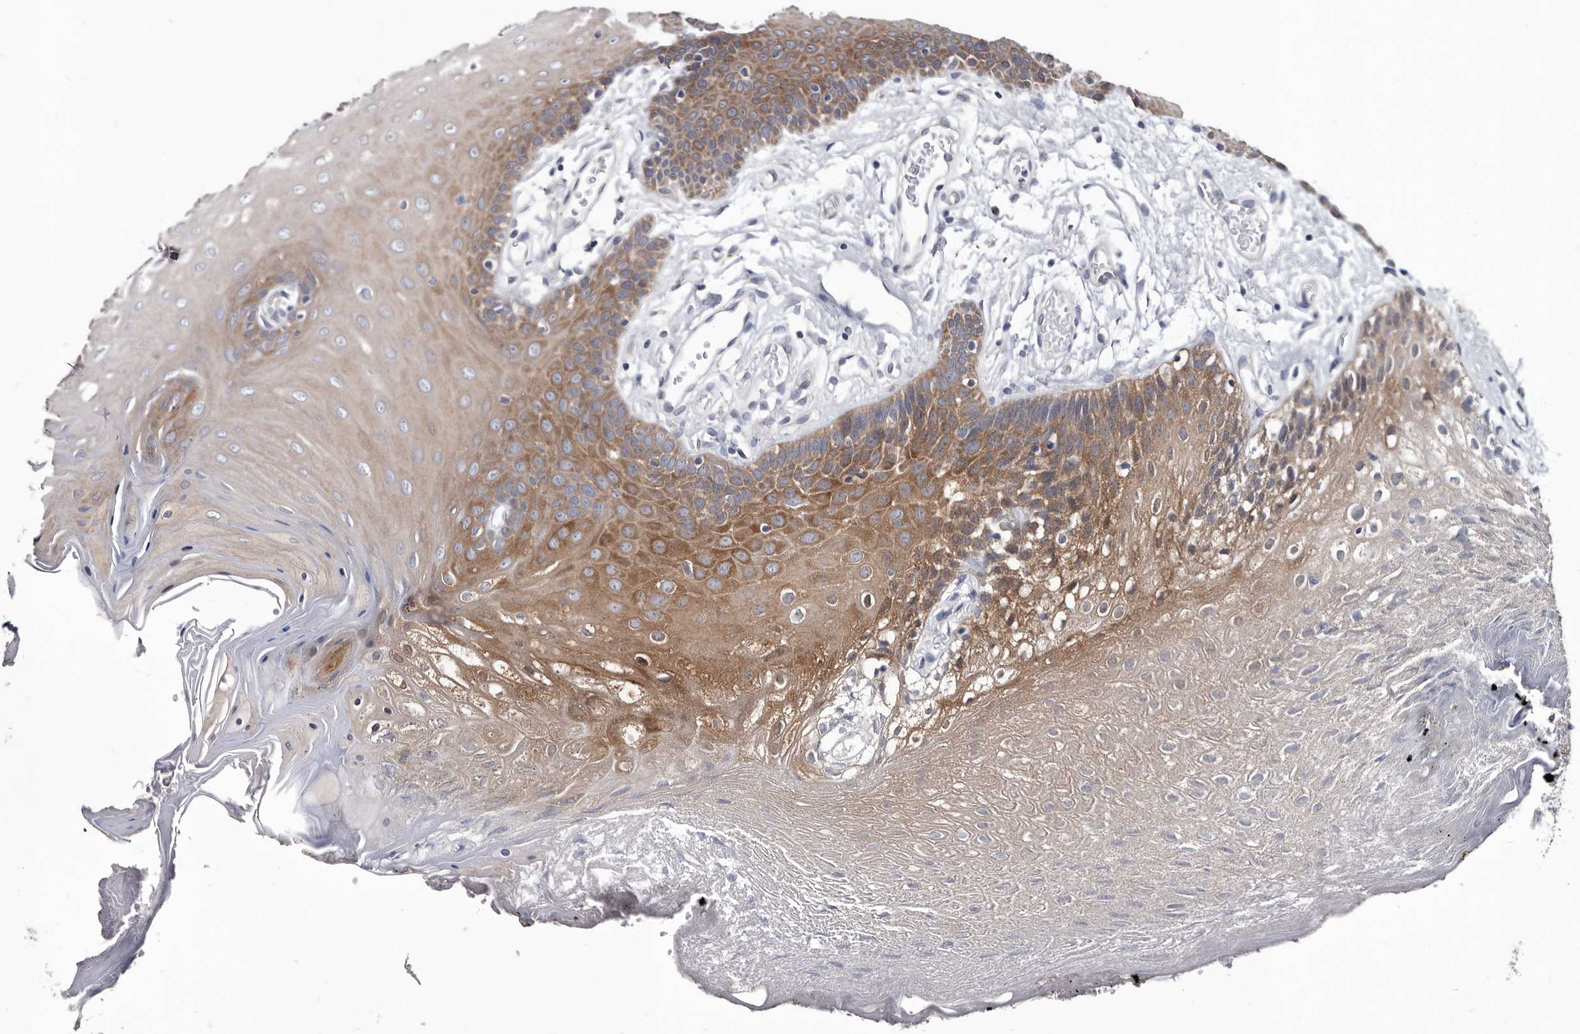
{"staining": {"intensity": "moderate", "quantity": "<25%", "location": "cytoplasmic/membranous"}, "tissue": "oral mucosa", "cell_type": "Squamous epithelial cells", "image_type": "normal", "snomed": [{"axis": "morphology", "description": "Normal tissue, NOS"}, {"axis": "morphology", "description": "Squamous cell carcinoma, NOS"}, {"axis": "topography", "description": "Skeletal muscle"}, {"axis": "topography", "description": "Oral tissue"}, {"axis": "topography", "description": "Salivary gland"}, {"axis": "topography", "description": "Head-Neck"}], "caption": "Oral mucosa stained with immunohistochemistry (IHC) displays moderate cytoplasmic/membranous positivity in approximately <25% of squamous epithelial cells.", "gene": "ABCF2", "patient": {"sex": "male", "age": 54}}